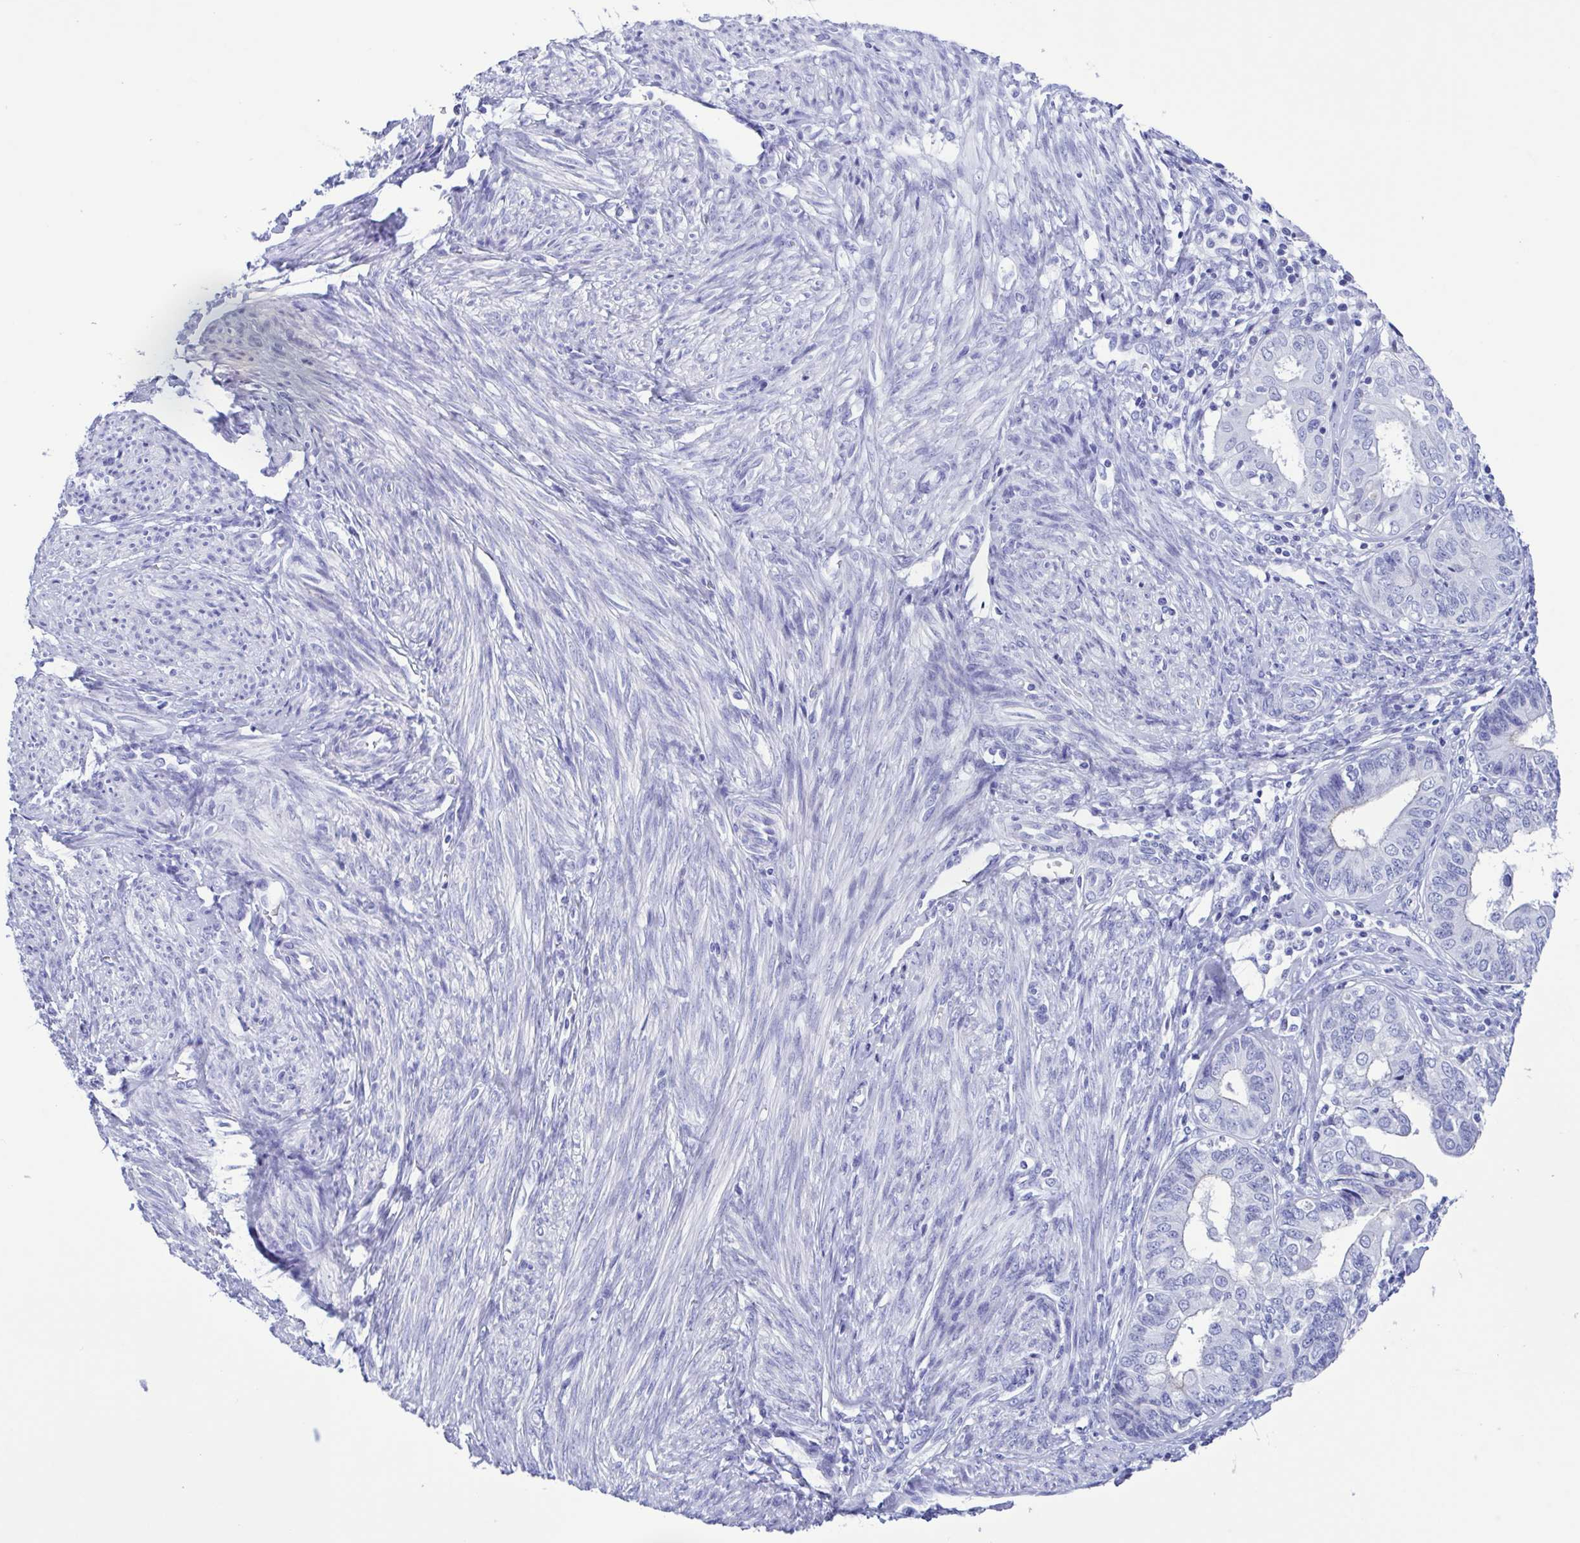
{"staining": {"intensity": "negative", "quantity": "none", "location": "none"}, "tissue": "endometrial cancer", "cell_type": "Tumor cells", "image_type": "cancer", "snomed": [{"axis": "morphology", "description": "Adenocarcinoma, NOS"}, {"axis": "topography", "description": "Endometrium"}], "caption": "Human endometrial adenocarcinoma stained for a protein using immunohistochemistry (IHC) displays no staining in tumor cells.", "gene": "TSPY2", "patient": {"sex": "female", "age": 68}}